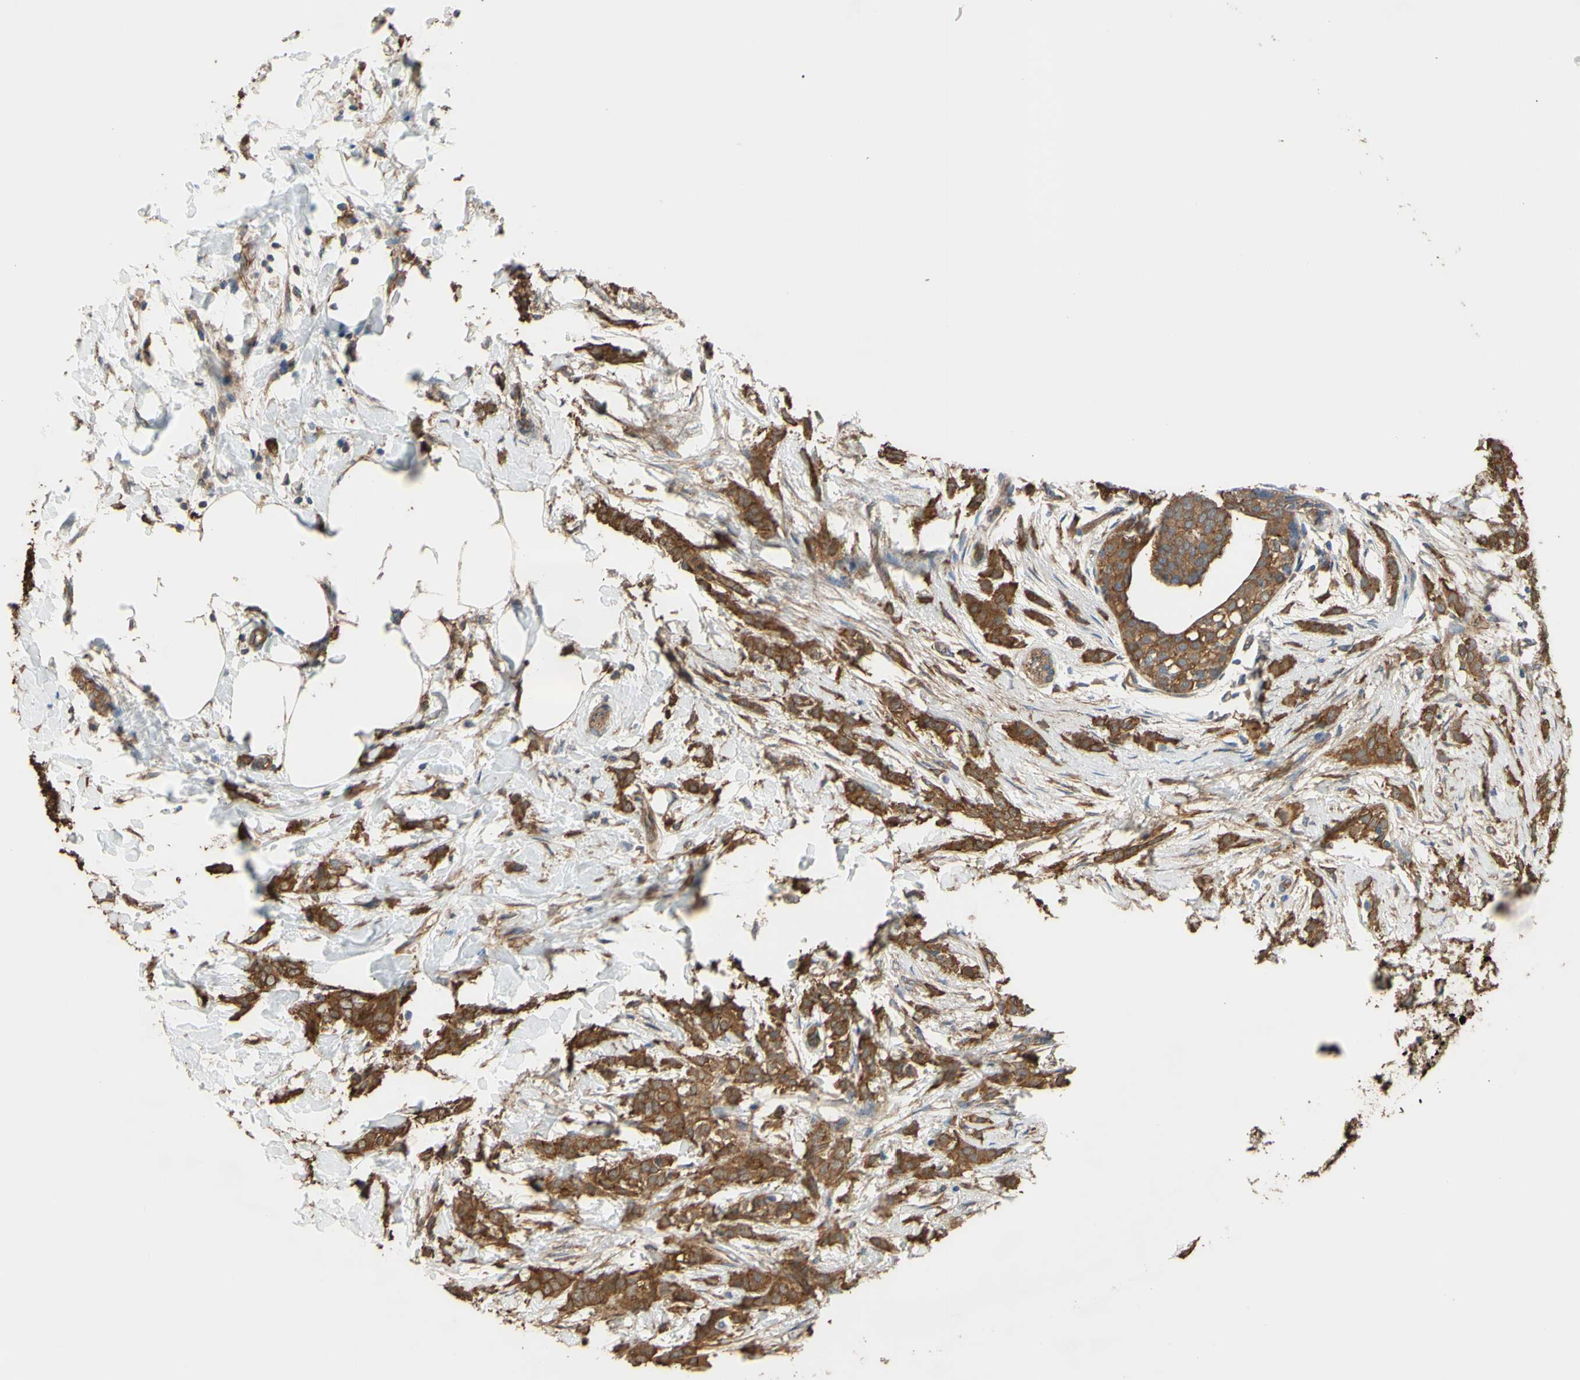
{"staining": {"intensity": "strong", "quantity": ">75%", "location": "cytoplasmic/membranous"}, "tissue": "breast cancer", "cell_type": "Tumor cells", "image_type": "cancer", "snomed": [{"axis": "morphology", "description": "Lobular carcinoma, in situ"}, {"axis": "morphology", "description": "Lobular carcinoma"}, {"axis": "topography", "description": "Breast"}], "caption": "A high-resolution photomicrograph shows IHC staining of lobular carcinoma (breast), which exhibits strong cytoplasmic/membranous staining in approximately >75% of tumor cells.", "gene": "CTTN", "patient": {"sex": "female", "age": 41}}